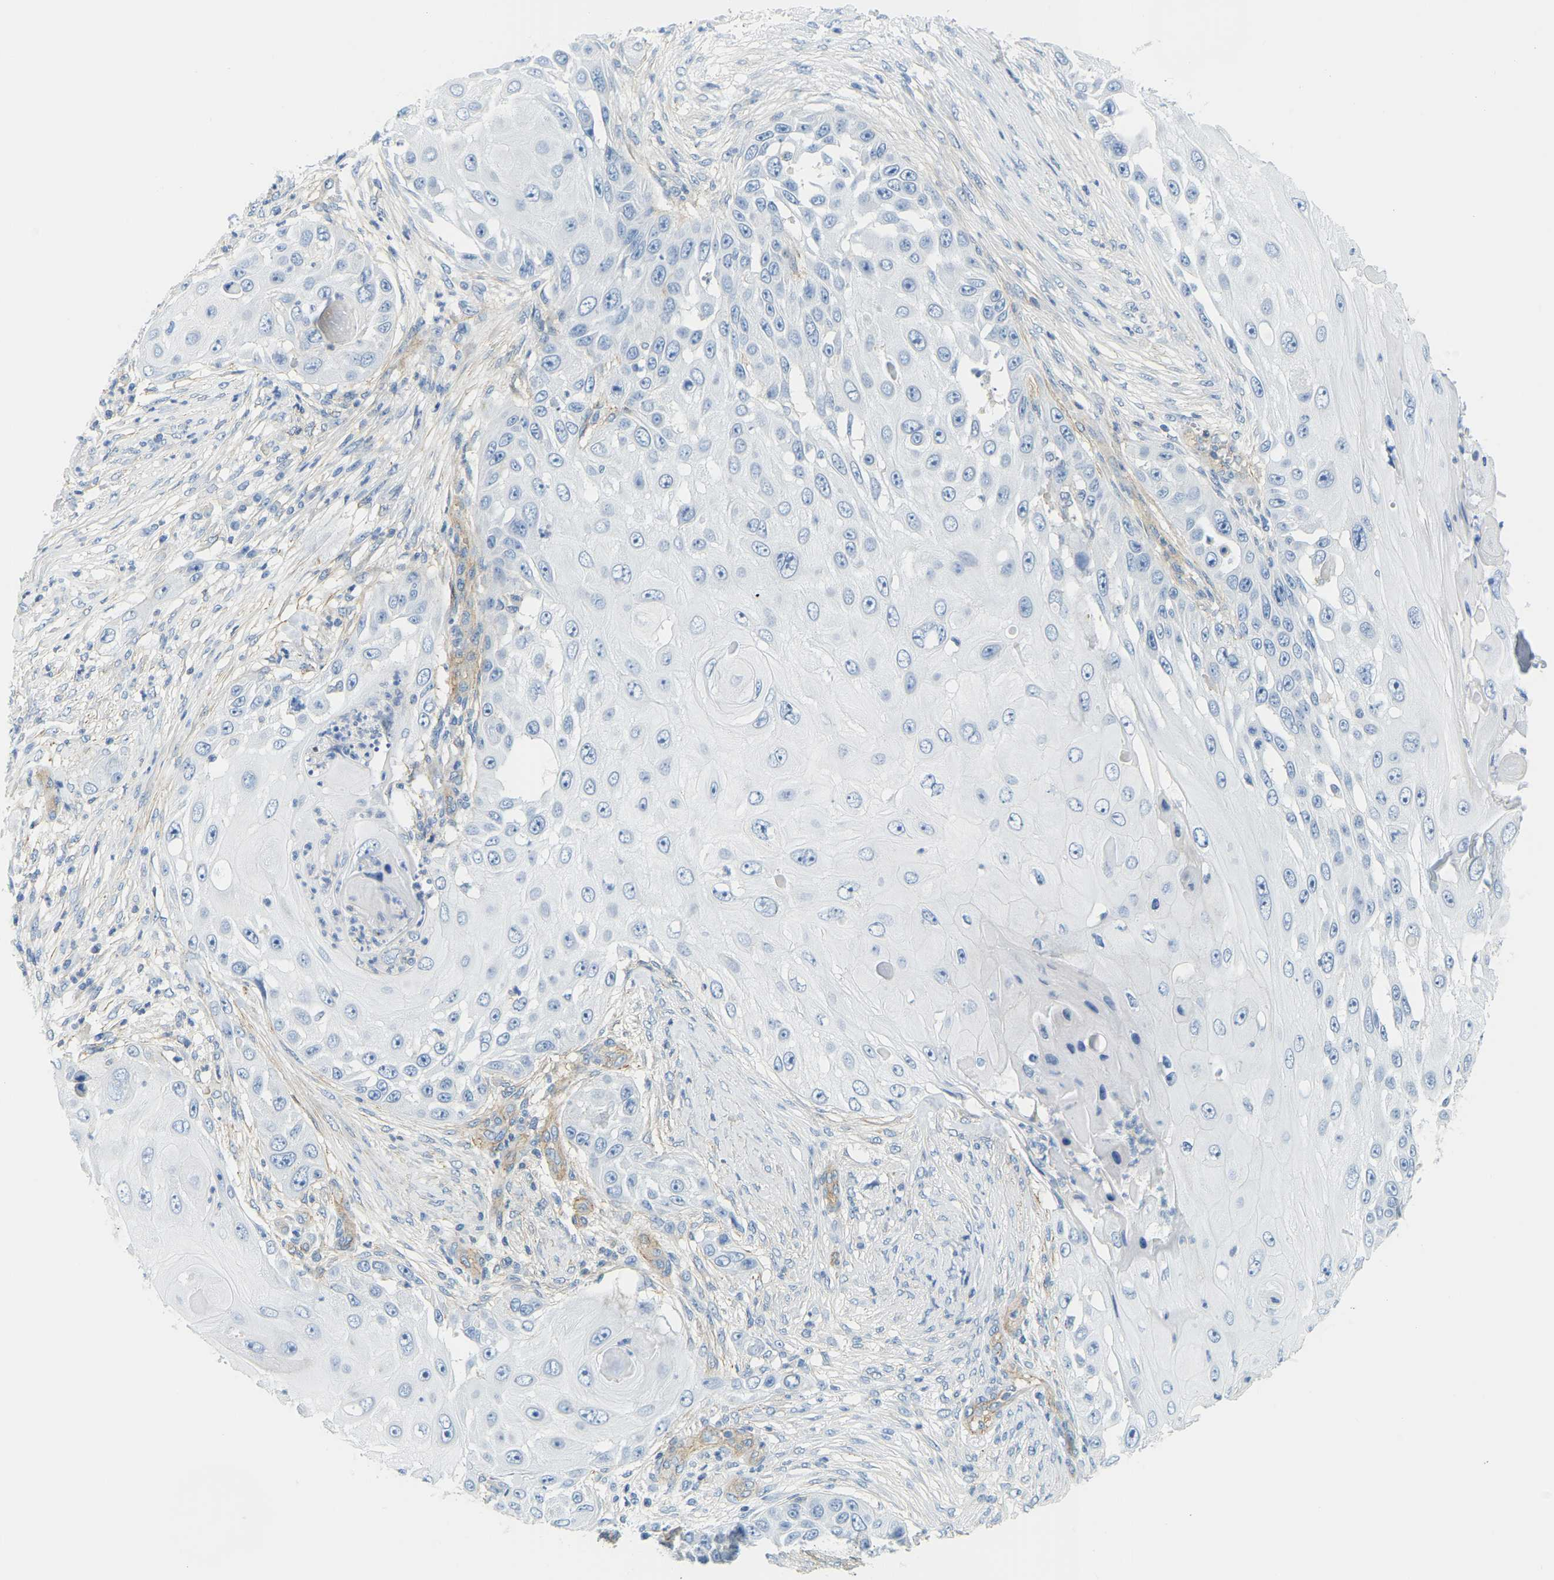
{"staining": {"intensity": "negative", "quantity": "none", "location": "none"}, "tissue": "skin cancer", "cell_type": "Tumor cells", "image_type": "cancer", "snomed": [{"axis": "morphology", "description": "Squamous cell carcinoma, NOS"}, {"axis": "topography", "description": "Skin"}], "caption": "This is a micrograph of immunohistochemistry staining of skin squamous cell carcinoma, which shows no positivity in tumor cells. The staining is performed using DAB brown chromogen with nuclei counter-stained in using hematoxylin.", "gene": "MYL3", "patient": {"sex": "female", "age": 44}}